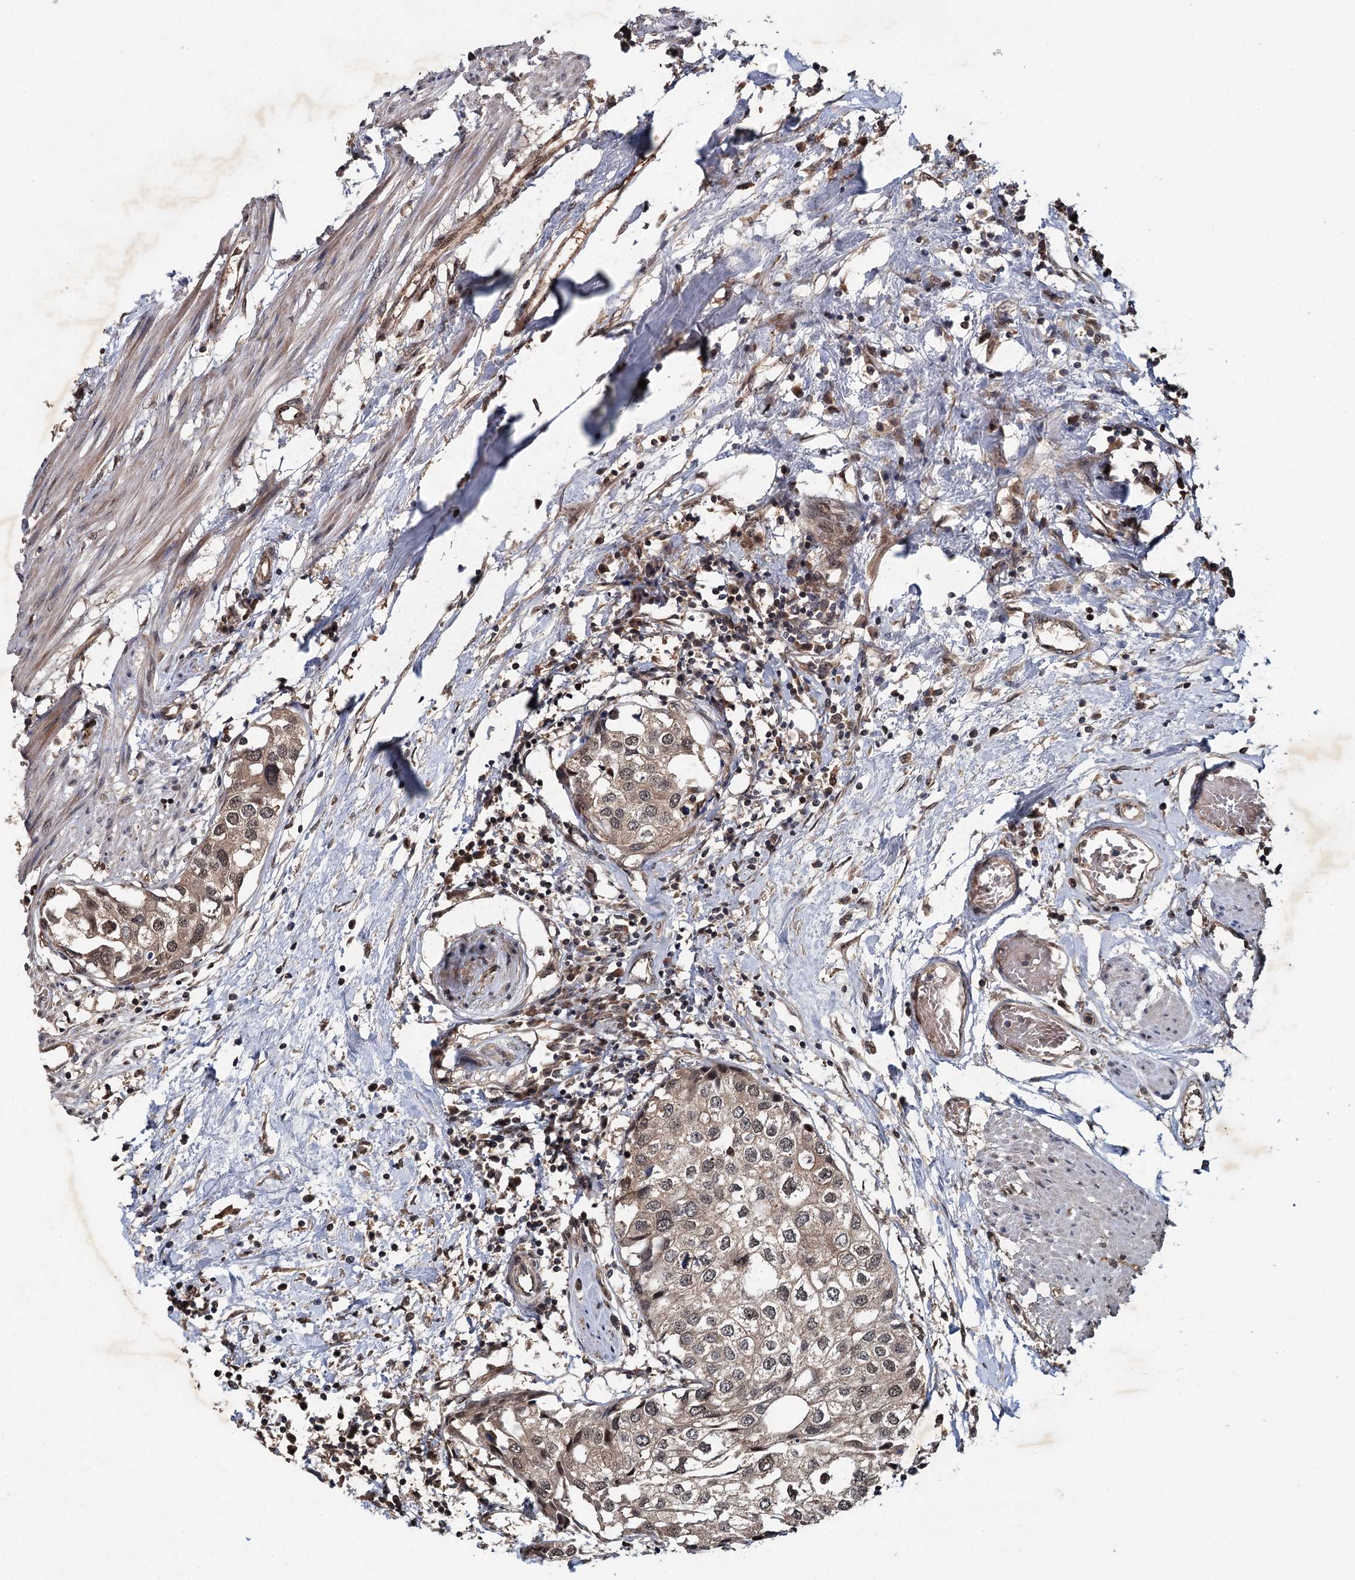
{"staining": {"intensity": "weak", "quantity": ">75%", "location": "cytoplasmic/membranous,nuclear"}, "tissue": "urothelial cancer", "cell_type": "Tumor cells", "image_type": "cancer", "snomed": [{"axis": "morphology", "description": "Urothelial carcinoma, High grade"}, {"axis": "topography", "description": "Urinary bladder"}], "caption": "Immunohistochemical staining of urothelial cancer demonstrates low levels of weak cytoplasmic/membranous and nuclear positivity in approximately >75% of tumor cells. (IHC, brightfield microscopy, high magnification).", "gene": "MYG1", "patient": {"sex": "male", "age": 64}}